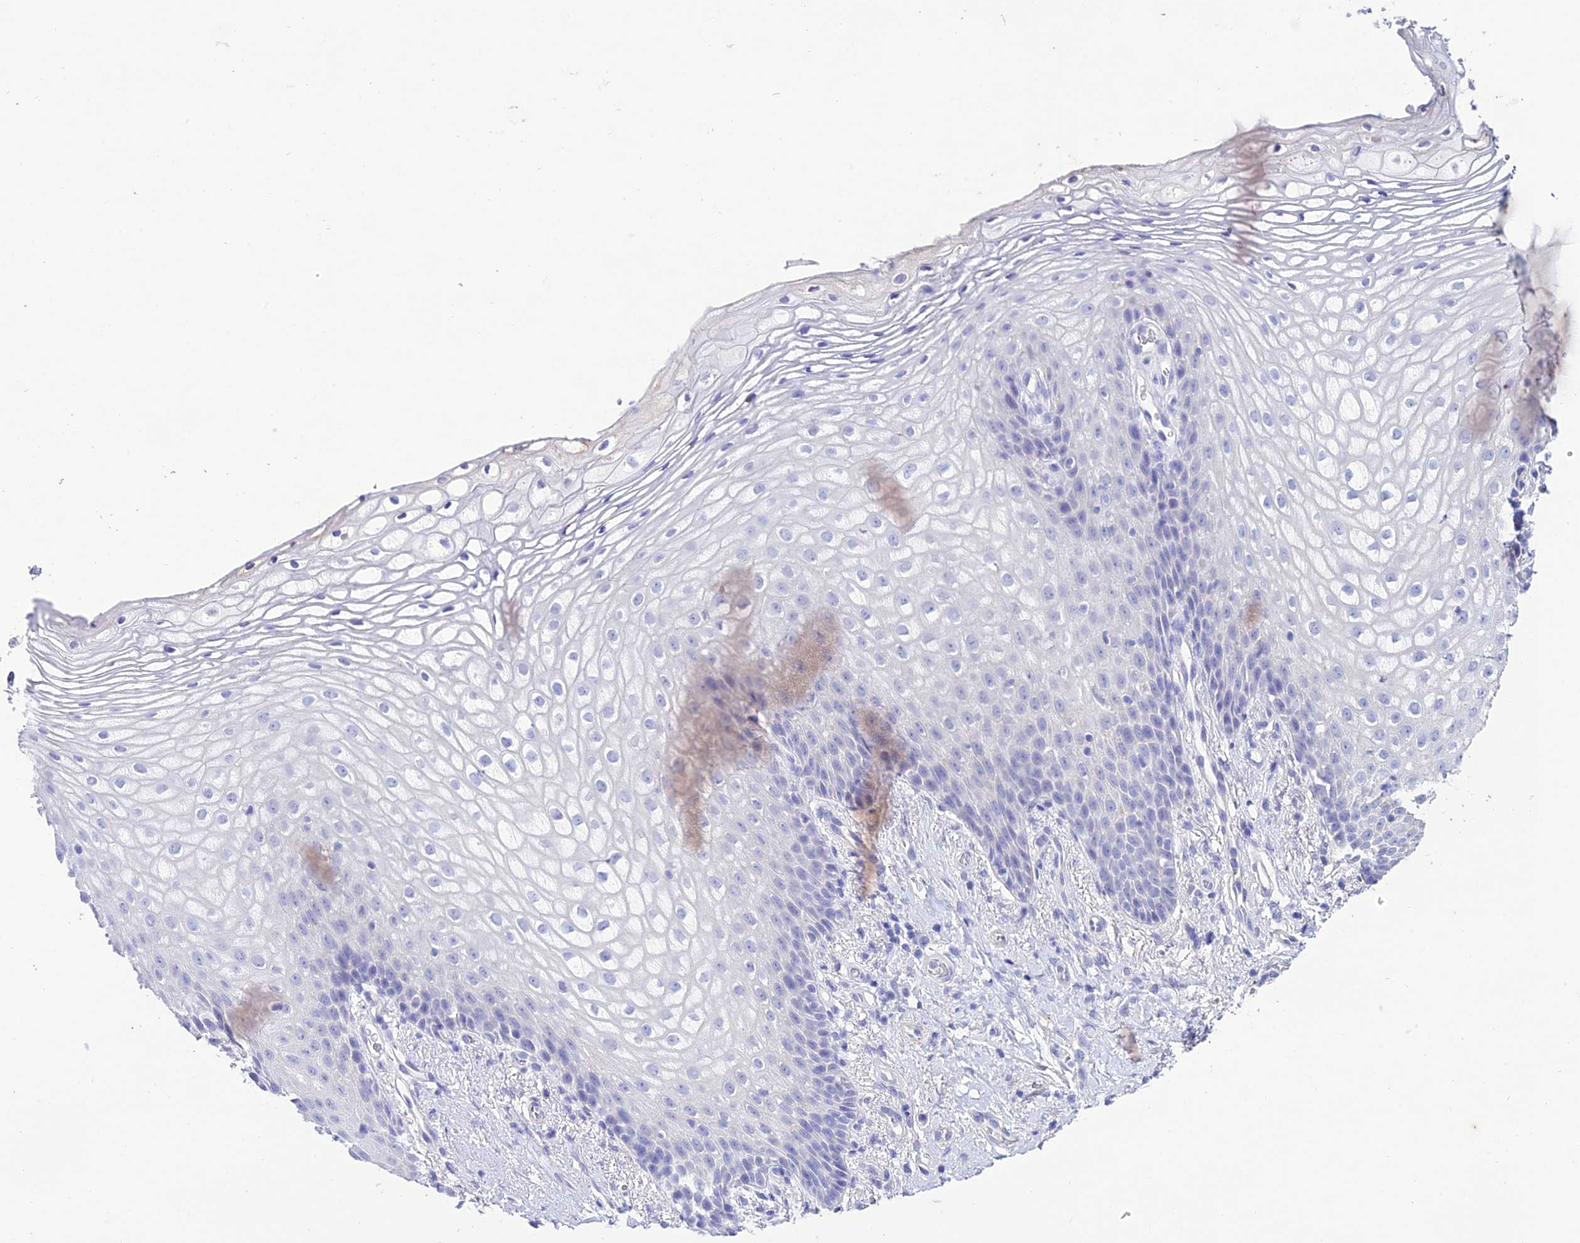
{"staining": {"intensity": "negative", "quantity": "none", "location": "none"}, "tissue": "vagina", "cell_type": "Squamous epithelial cells", "image_type": "normal", "snomed": [{"axis": "morphology", "description": "Normal tissue, NOS"}, {"axis": "topography", "description": "Vagina"}], "caption": "Human vagina stained for a protein using IHC demonstrates no staining in squamous epithelial cells.", "gene": "NLRP6", "patient": {"sex": "female", "age": 60}}